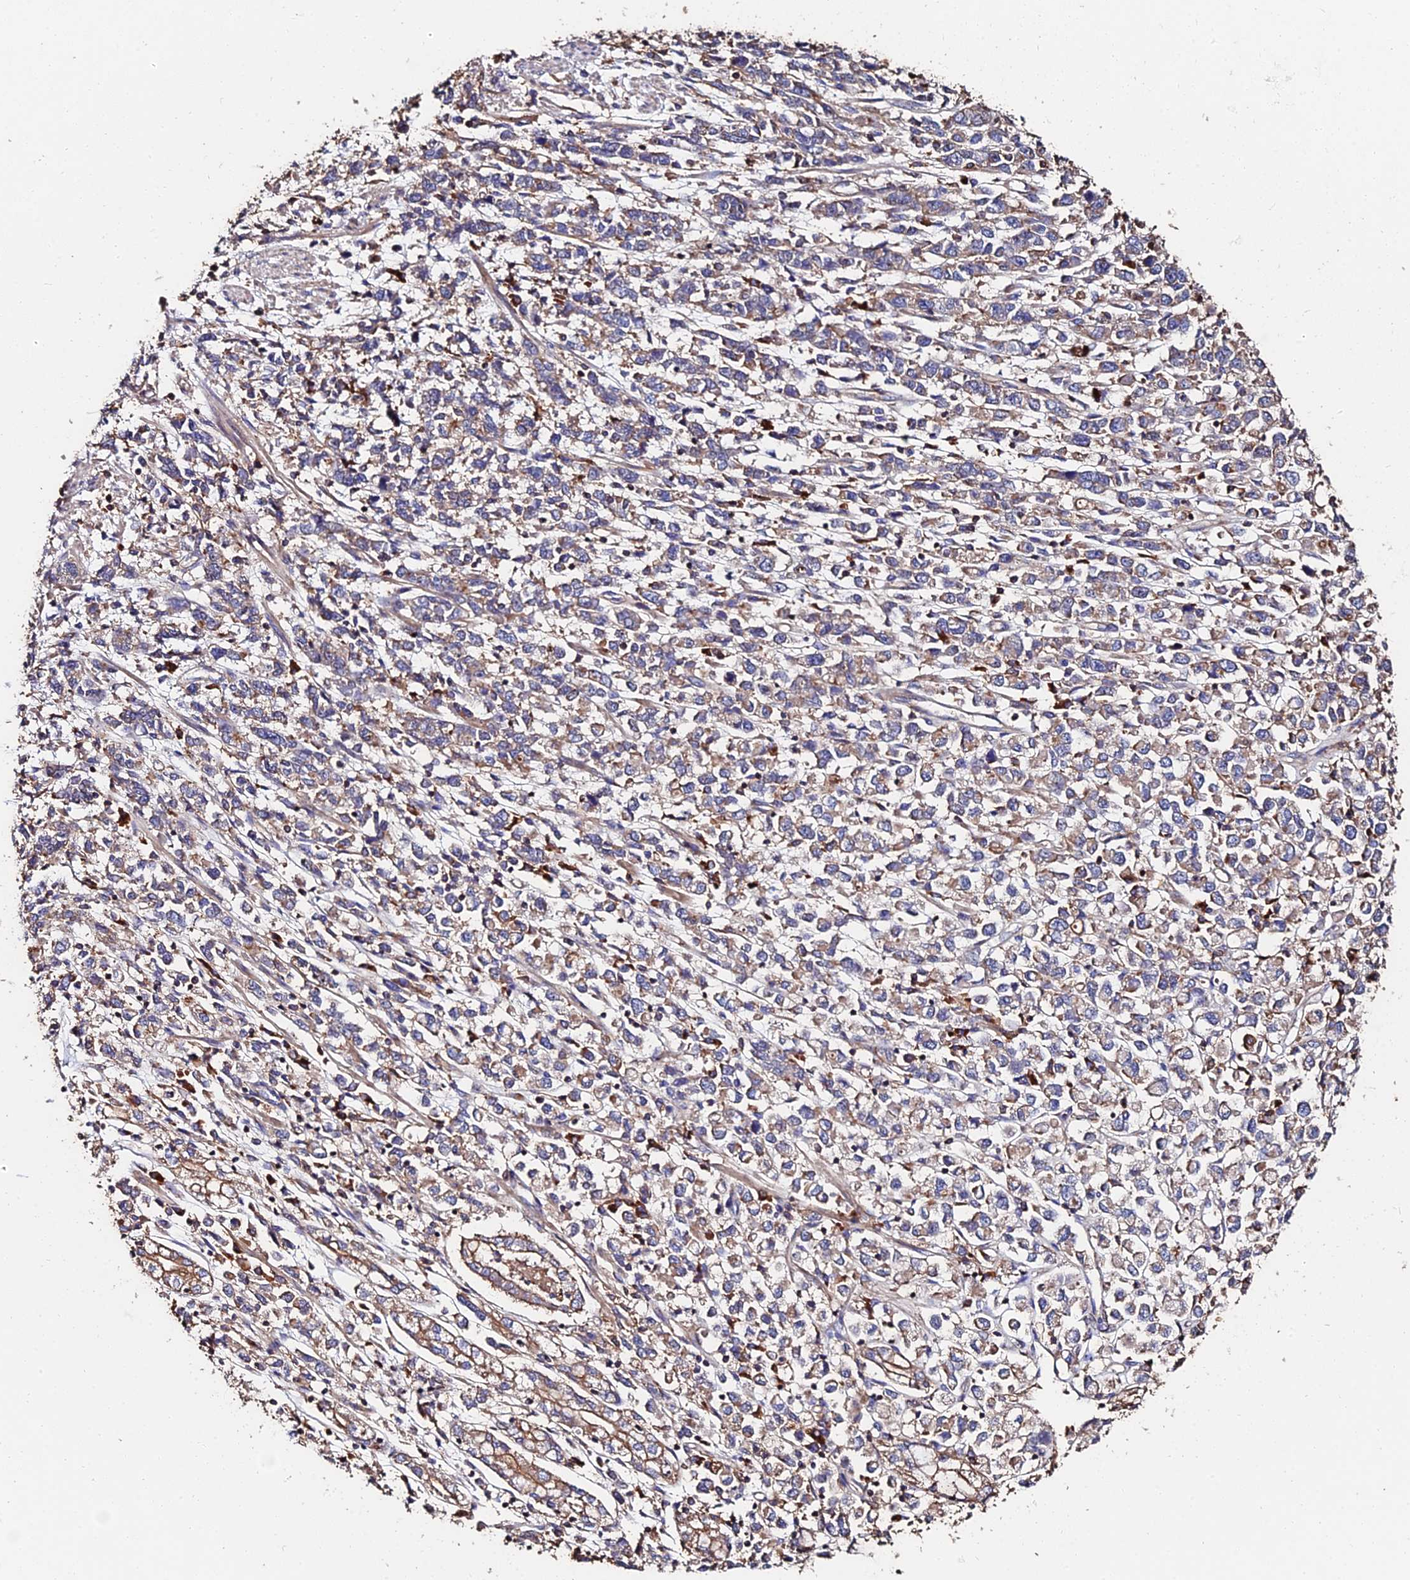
{"staining": {"intensity": "weak", "quantity": "25%-75%", "location": "cytoplasmic/membranous"}, "tissue": "stomach cancer", "cell_type": "Tumor cells", "image_type": "cancer", "snomed": [{"axis": "morphology", "description": "Adenocarcinoma, NOS"}, {"axis": "topography", "description": "Stomach"}], "caption": "Adenocarcinoma (stomach) was stained to show a protein in brown. There is low levels of weak cytoplasmic/membranous positivity in about 25%-75% of tumor cells. (Brightfield microscopy of DAB IHC at high magnification).", "gene": "EXT1", "patient": {"sex": "female", "age": 76}}